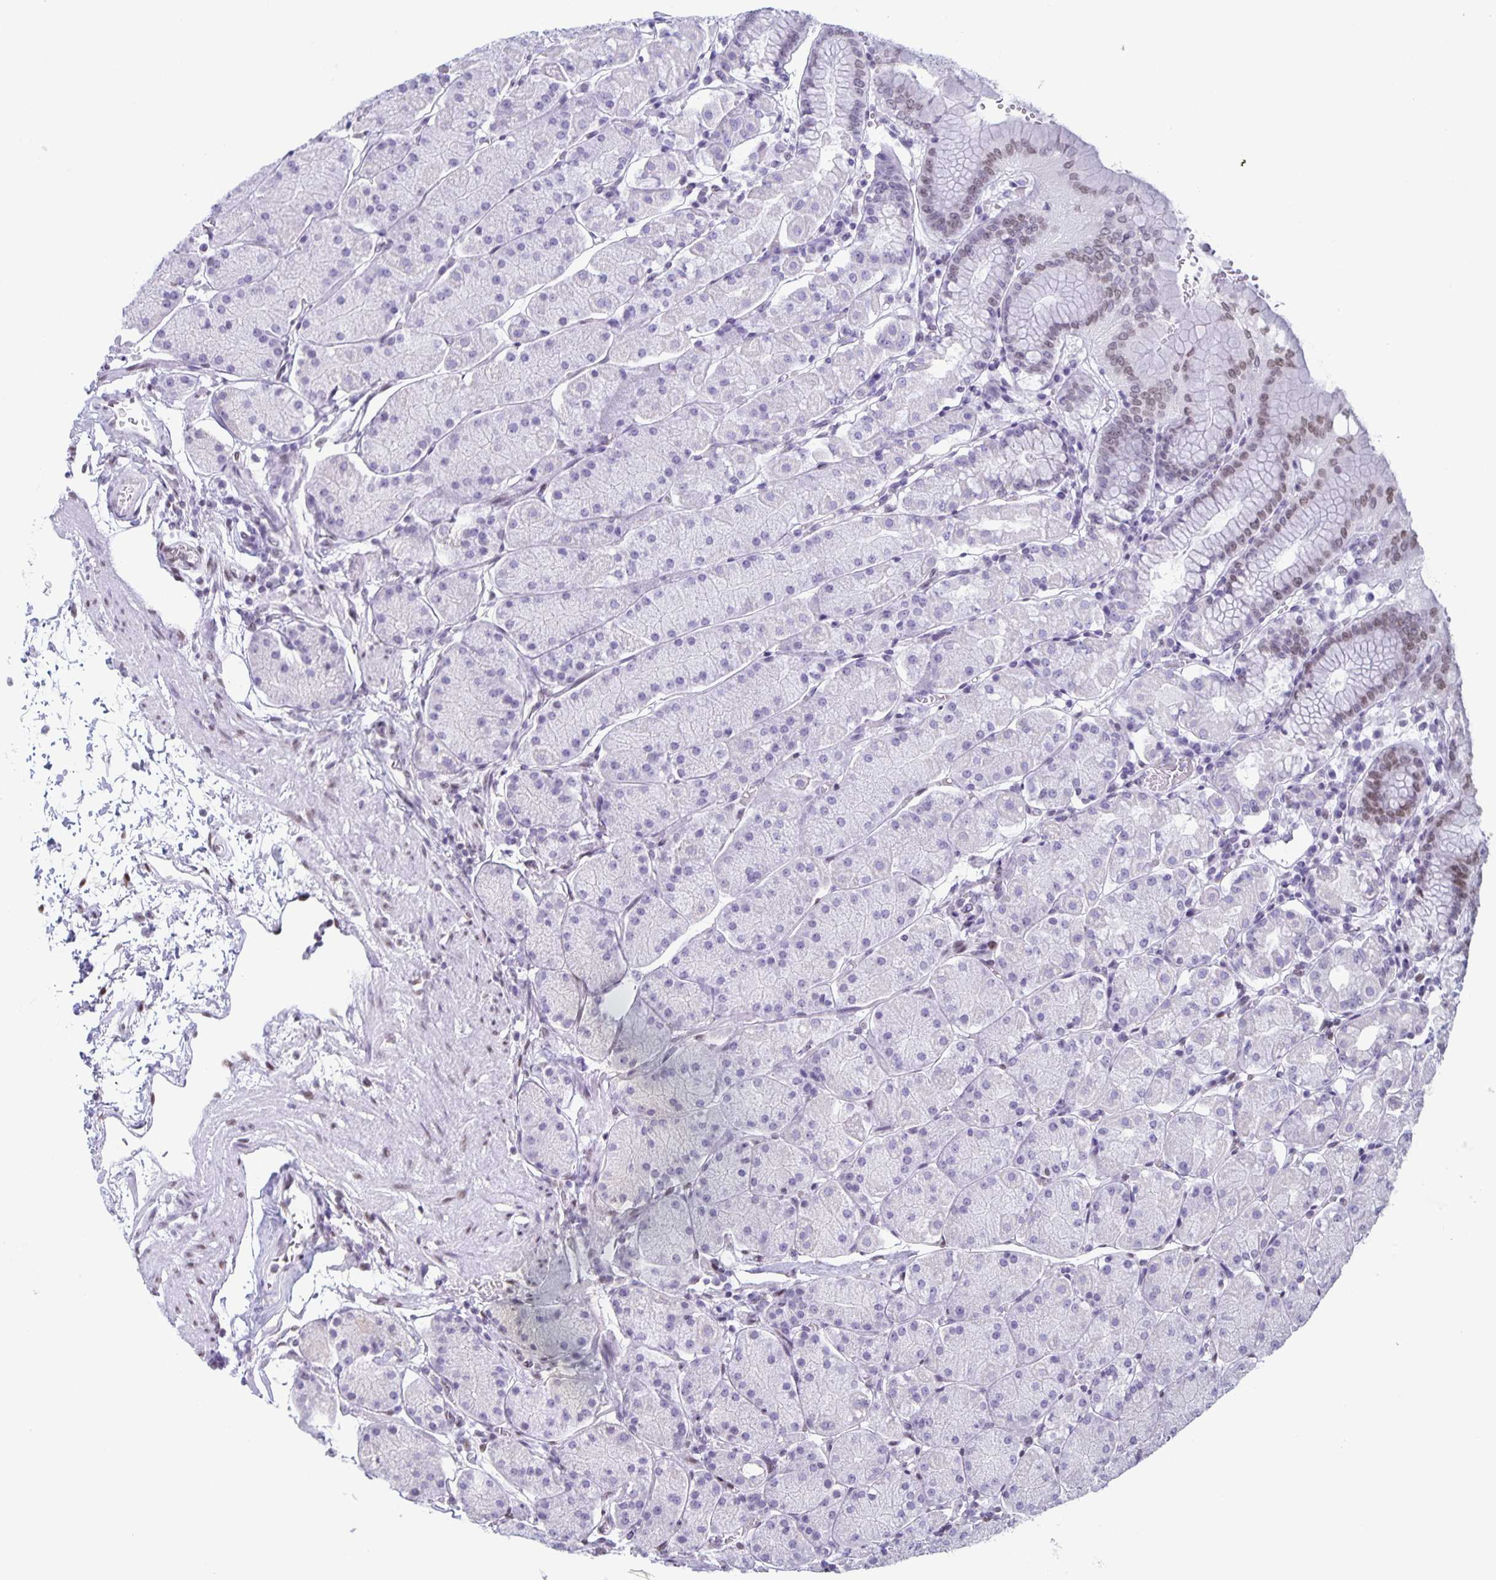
{"staining": {"intensity": "weak", "quantity": "25%-75%", "location": "nuclear"}, "tissue": "stomach", "cell_type": "Glandular cells", "image_type": "normal", "snomed": [{"axis": "morphology", "description": "Normal tissue, NOS"}, {"axis": "topography", "description": "Stomach, upper"}, {"axis": "topography", "description": "Stomach"}], "caption": "Protein staining of benign stomach exhibits weak nuclear positivity in approximately 25%-75% of glandular cells. The protein is shown in brown color, while the nuclei are stained blue.", "gene": "JUND", "patient": {"sex": "male", "age": 76}}